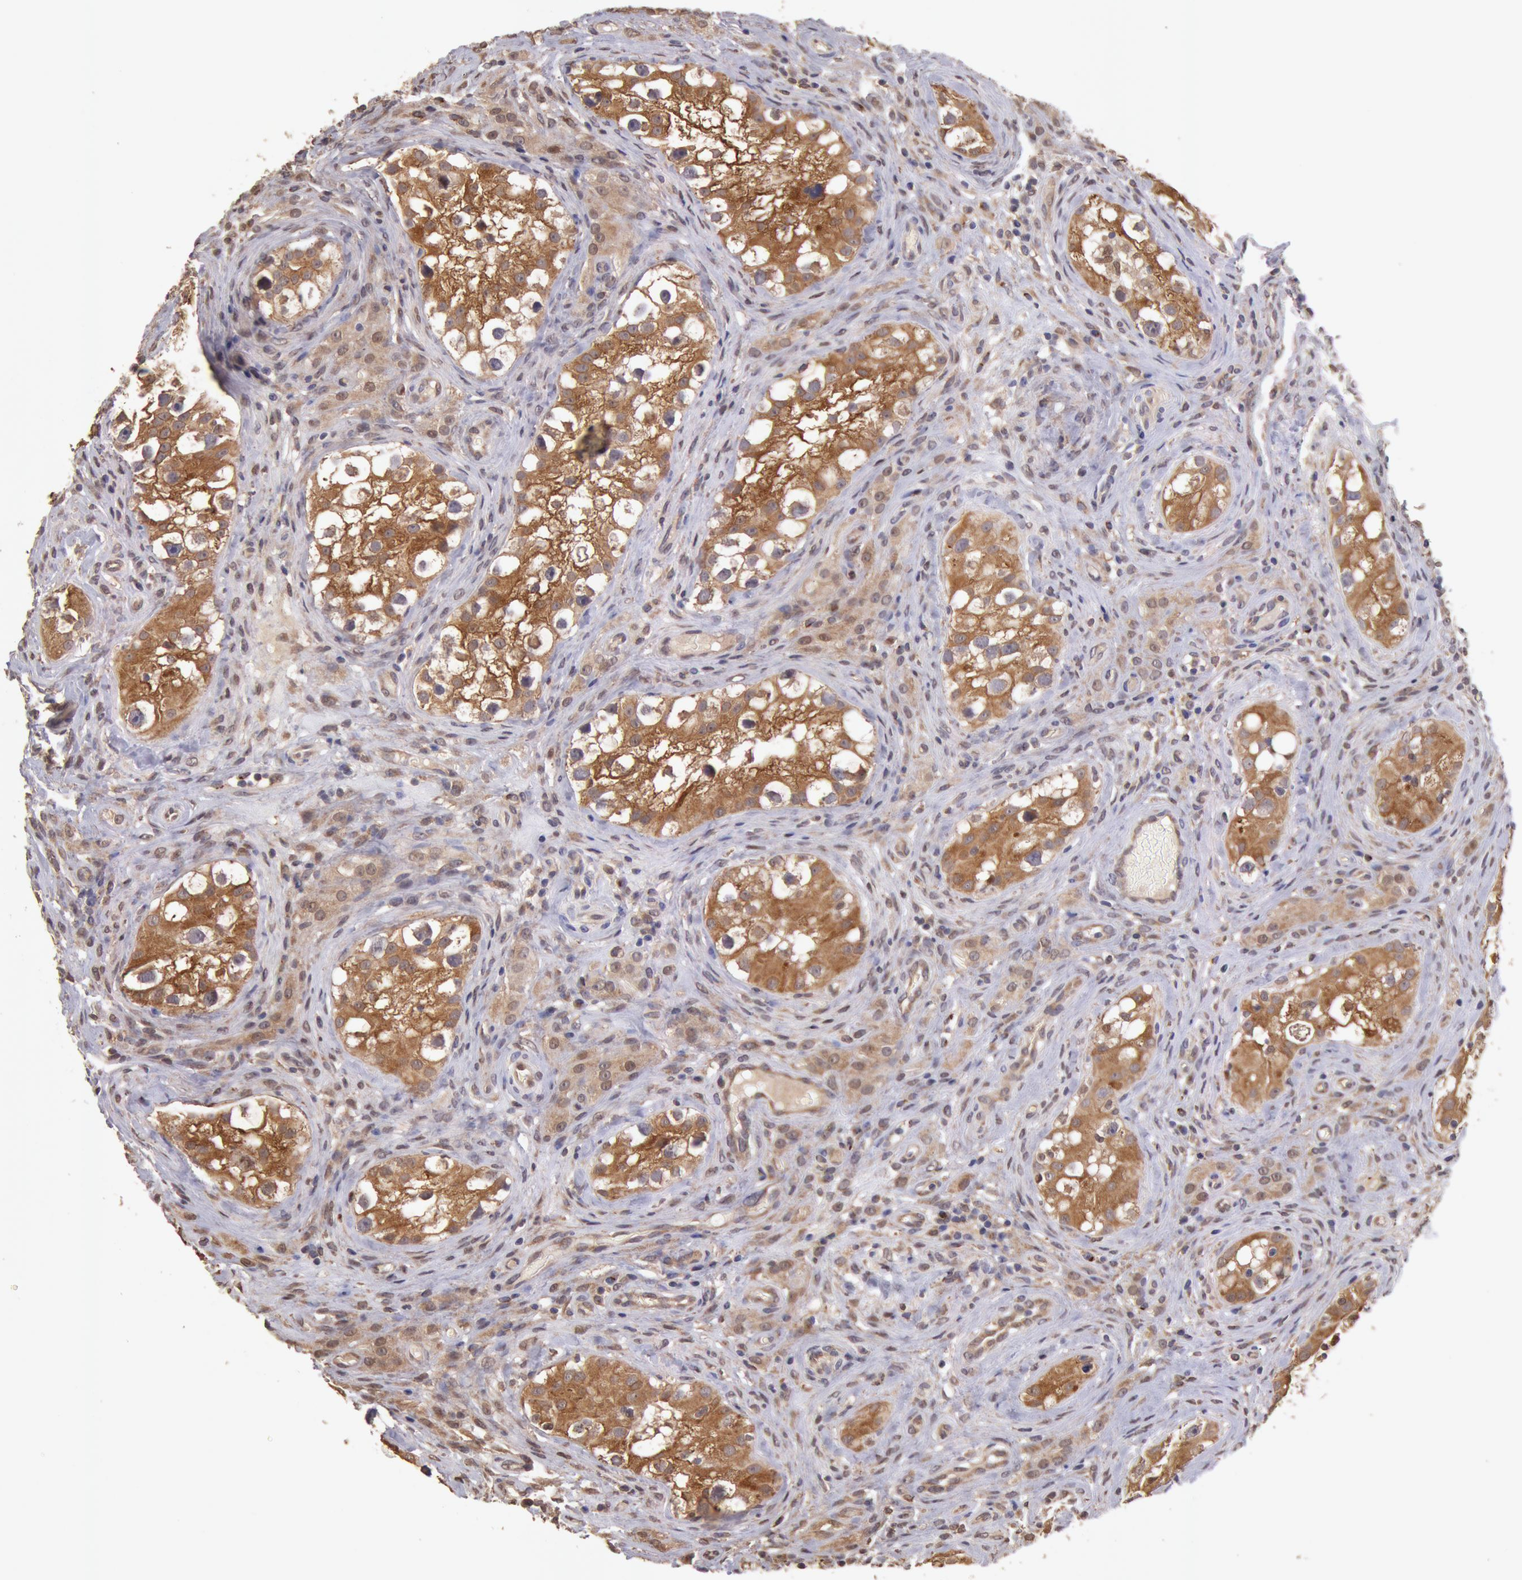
{"staining": {"intensity": "strong", "quantity": ">75%", "location": "cytoplasmic/membranous,nuclear"}, "tissue": "testis cancer", "cell_type": "Tumor cells", "image_type": "cancer", "snomed": [{"axis": "morphology", "description": "Carcinoma, Embryonal, NOS"}, {"axis": "topography", "description": "Testis"}], "caption": "Protein analysis of testis cancer tissue exhibits strong cytoplasmic/membranous and nuclear staining in approximately >75% of tumor cells. The staining was performed using DAB (3,3'-diaminobenzidine), with brown indicating positive protein expression. Nuclei are stained blue with hematoxylin.", "gene": "COMT", "patient": {"sex": "male", "age": 31}}